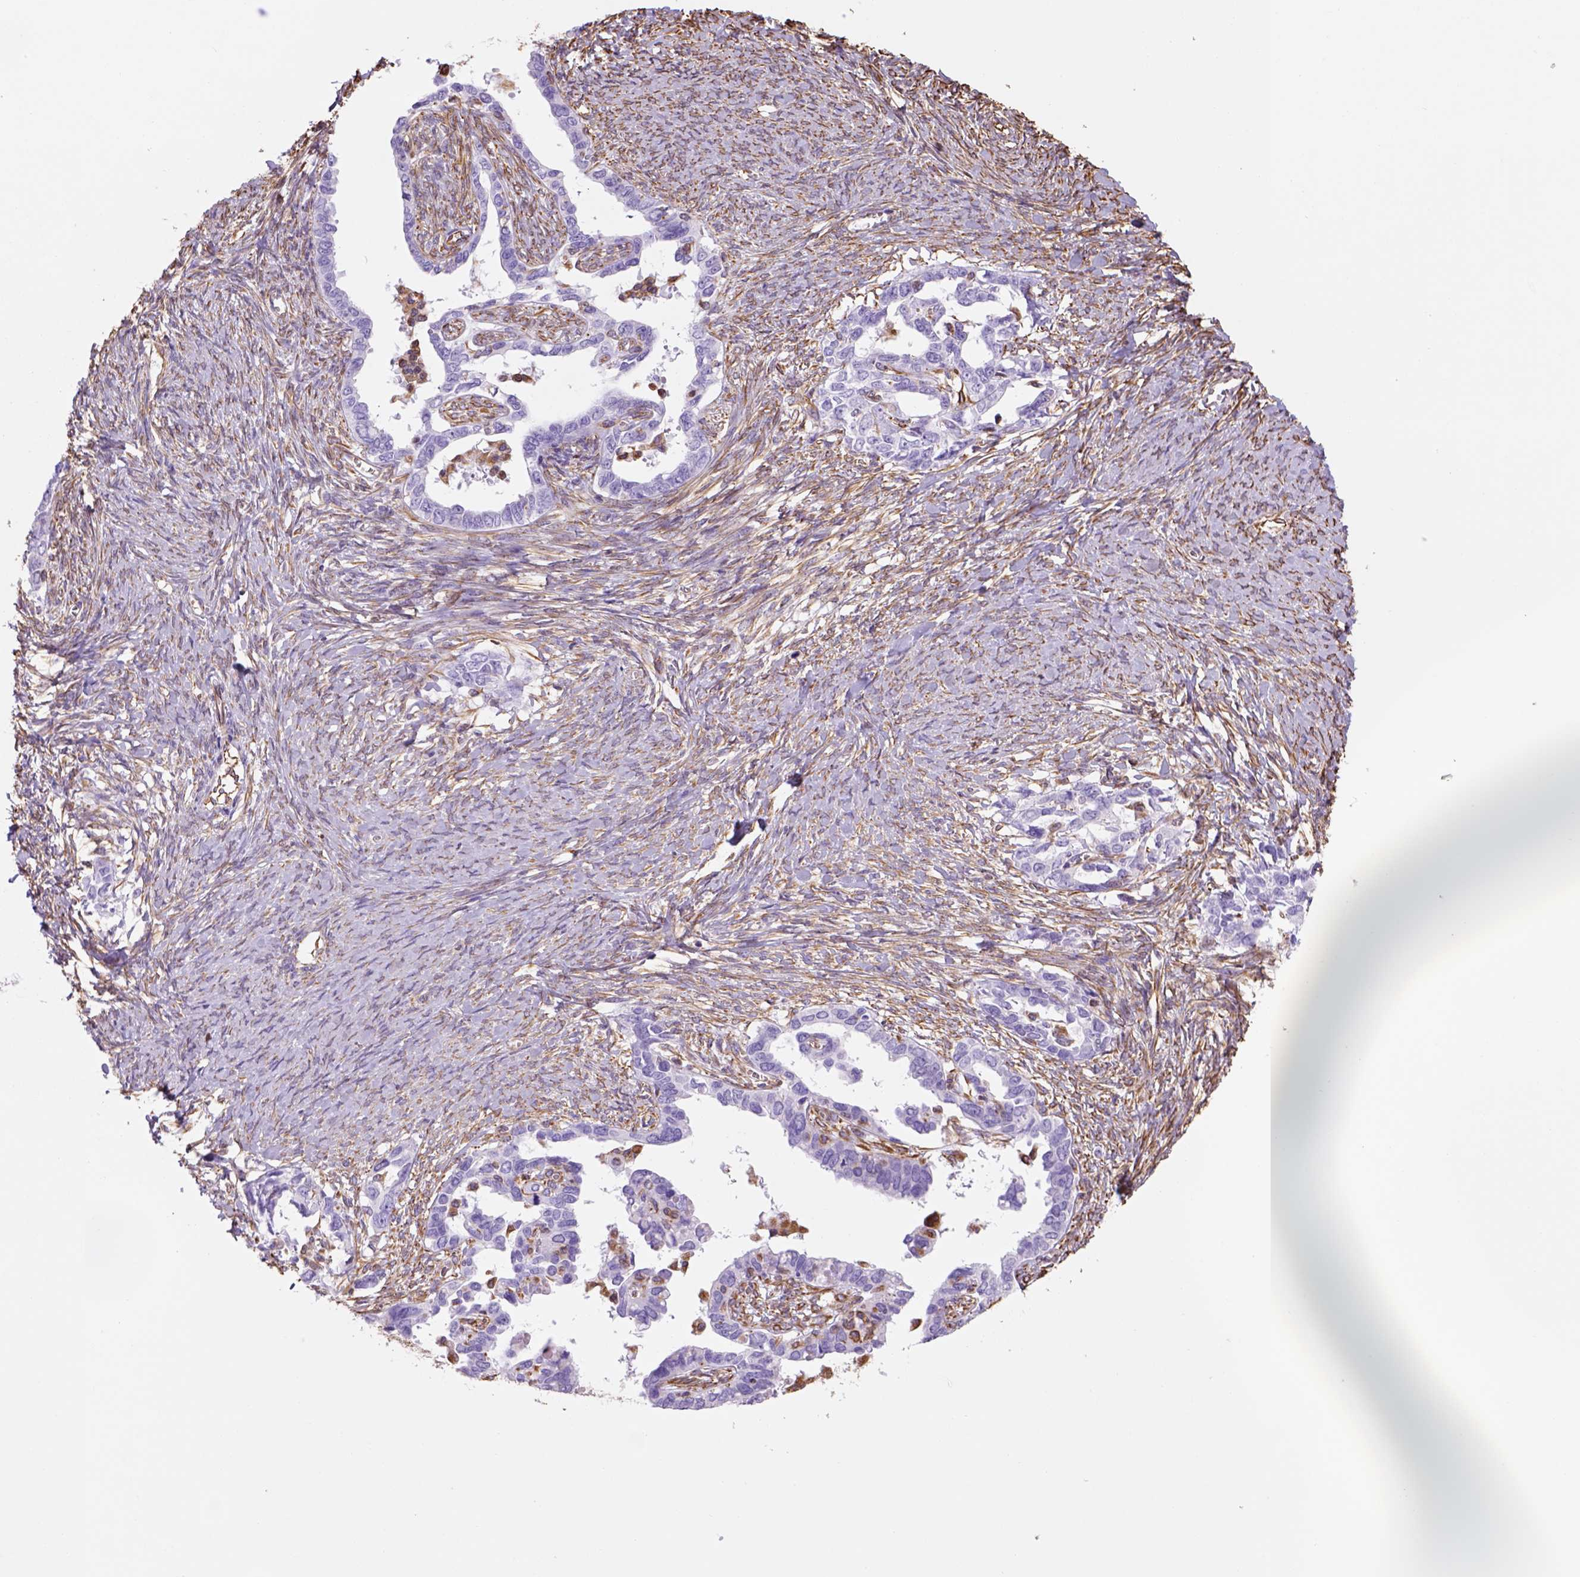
{"staining": {"intensity": "negative", "quantity": "none", "location": "none"}, "tissue": "ovarian cancer", "cell_type": "Tumor cells", "image_type": "cancer", "snomed": [{"axis": "morphology", "description": "Cystadenocarcinoma, serous, NOS"}, {"axis": "topography", "description": "Ovary"}], "caption": "Tumor cells are negative for protein expression in human ovarian serous cystadenocarcinoma. The staining is performed using DAB brown chromogen with nuclei counter-stained in using hematoxylin.", "gene": "ZZZ3", "patient": {"sex": "female", "age": 69}}